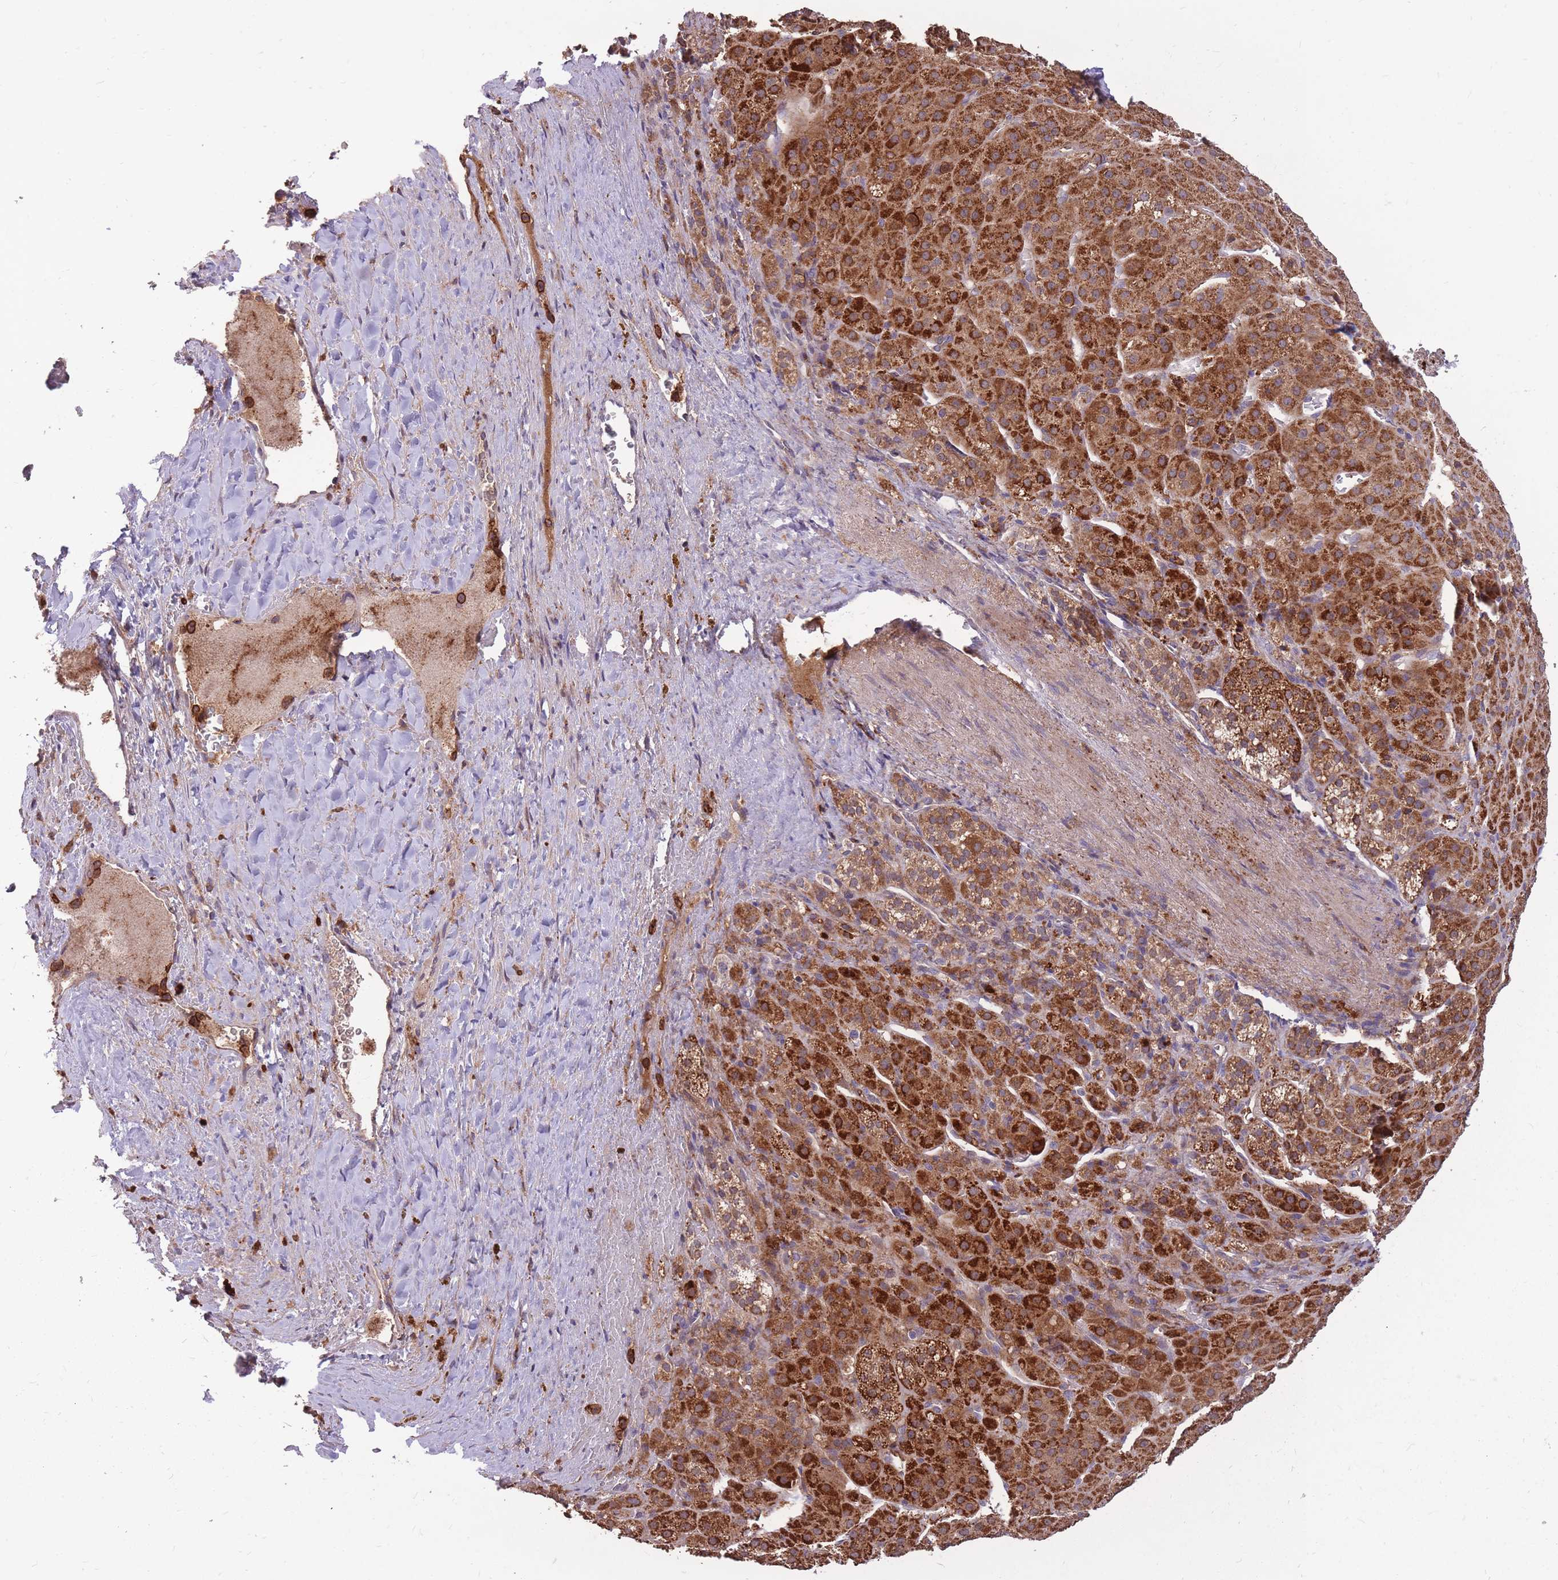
{"staining": {"intensity": "strong", "quantity": ">75%", "location": "cytoplasmic/membranous"}, "tissue": "adrenal gland", "cell_type": "Glandular cells", "image_type": "normal", "snomed": [{"axis": "morphology", "description": "Normal tissue, NOS"}, {"axis": "topography", "description": "Adrenal gland"}], "caption": "This micrograph demonstrates immunohistochemistry staining of normal adrenal gland, with high strong cytoplasmic/membranous staining in approximately >75% of glandular cells.", "gene": "IGF2BP2", "patient": {"sex": "female", "age": 41}}